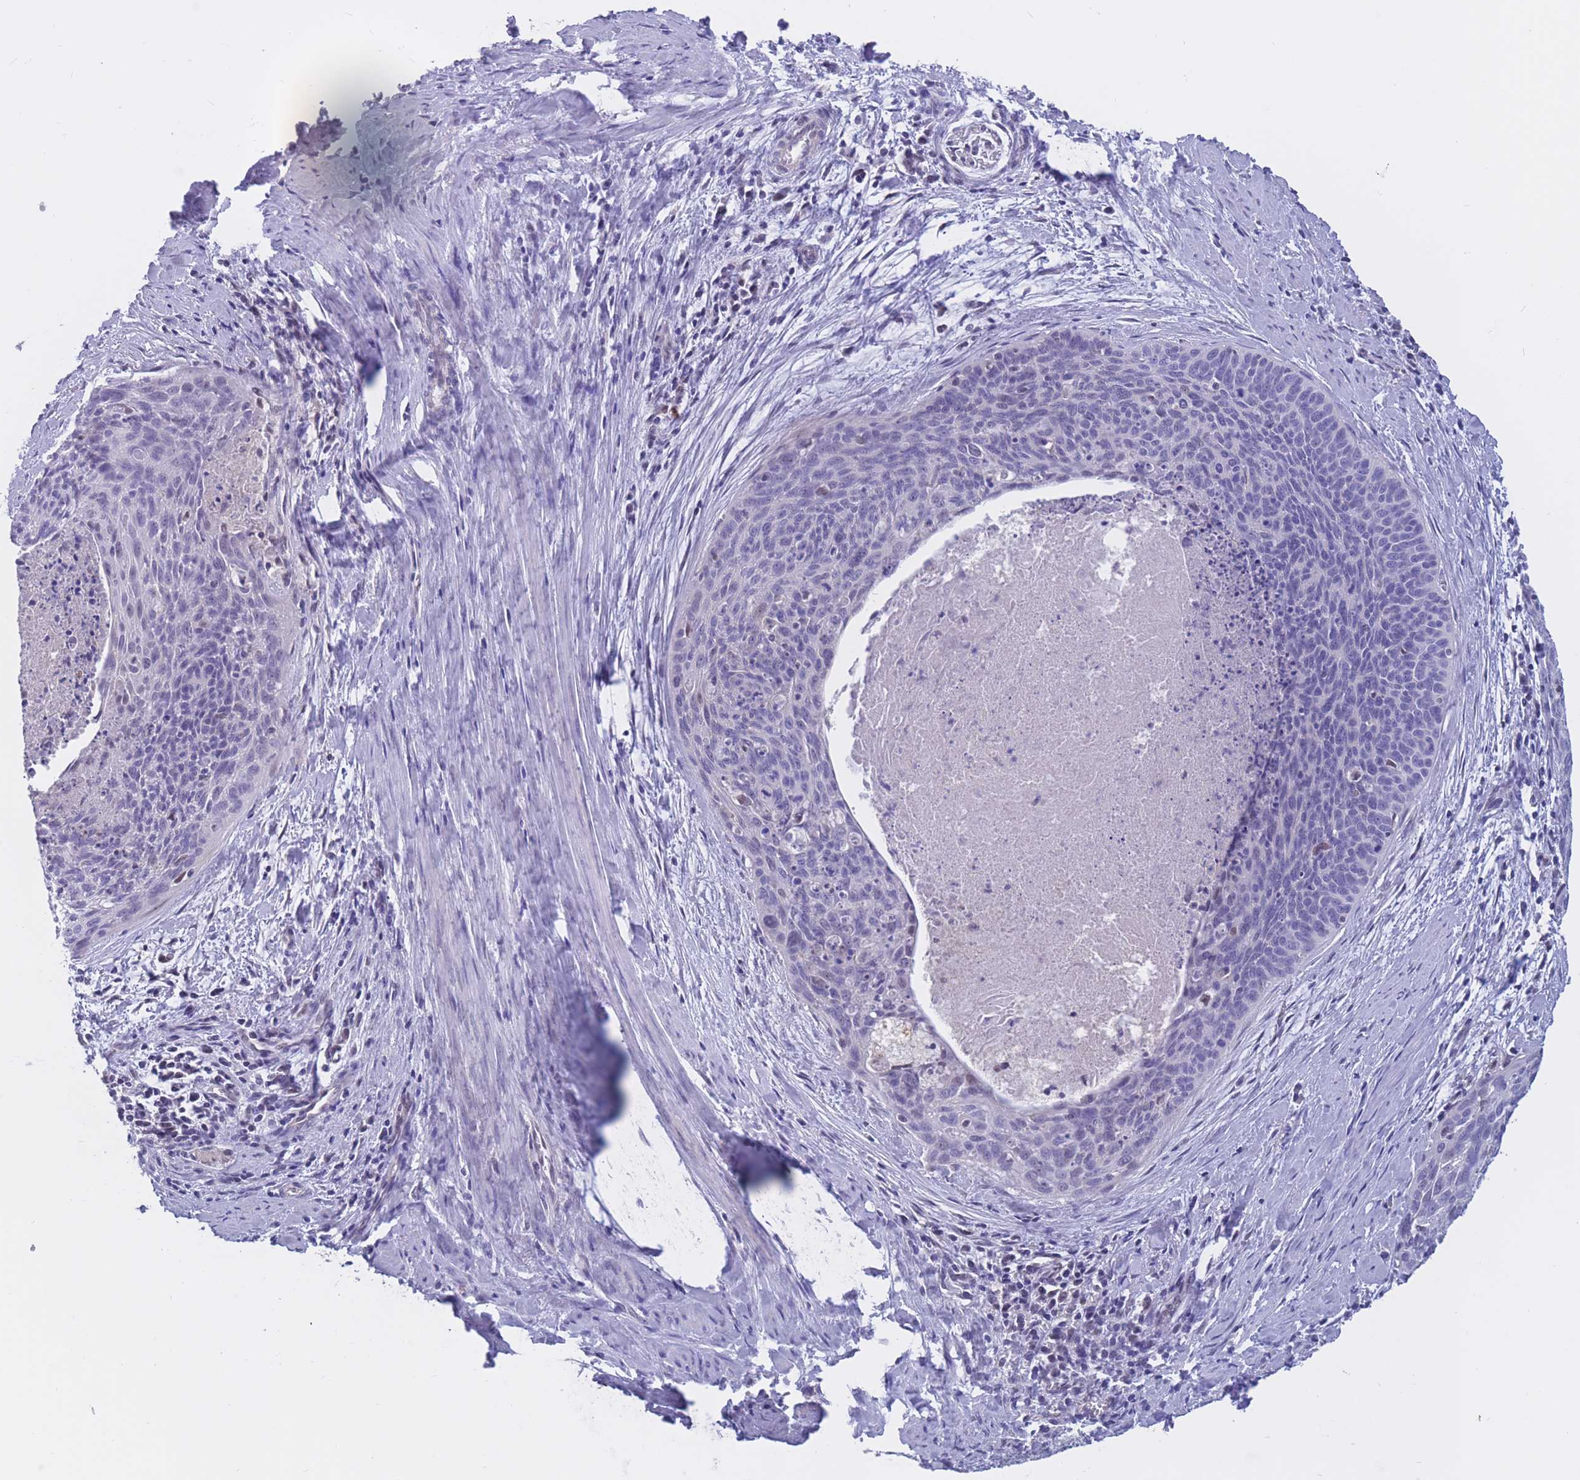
{"staining": {"intensity": "negative", "quantity": "none", "location": "none"}, "tissue": "cervical cancer", "cell_type": "Tumor cells", "image_type": "cancer", "snomed": [{"axis": "morphology", "description": "Squamous cell carcinoma, NOS"}, {"axis": "topography", "description": "Cervix"}], "caption": "Immunohistochemistry micrograph of human cervical squamous cell carcinoma stained for a protein (brown), which demonstrates no staining in tumor cells. (Stains: DAB (3,3'-diaminobenzidine) immunohistochemistry with hematoxylin counter stain, Microscopy: brightfield microscopy at high magnification).", "gene": "BOP1", "patient": {"sex": "female", "age": 55}}